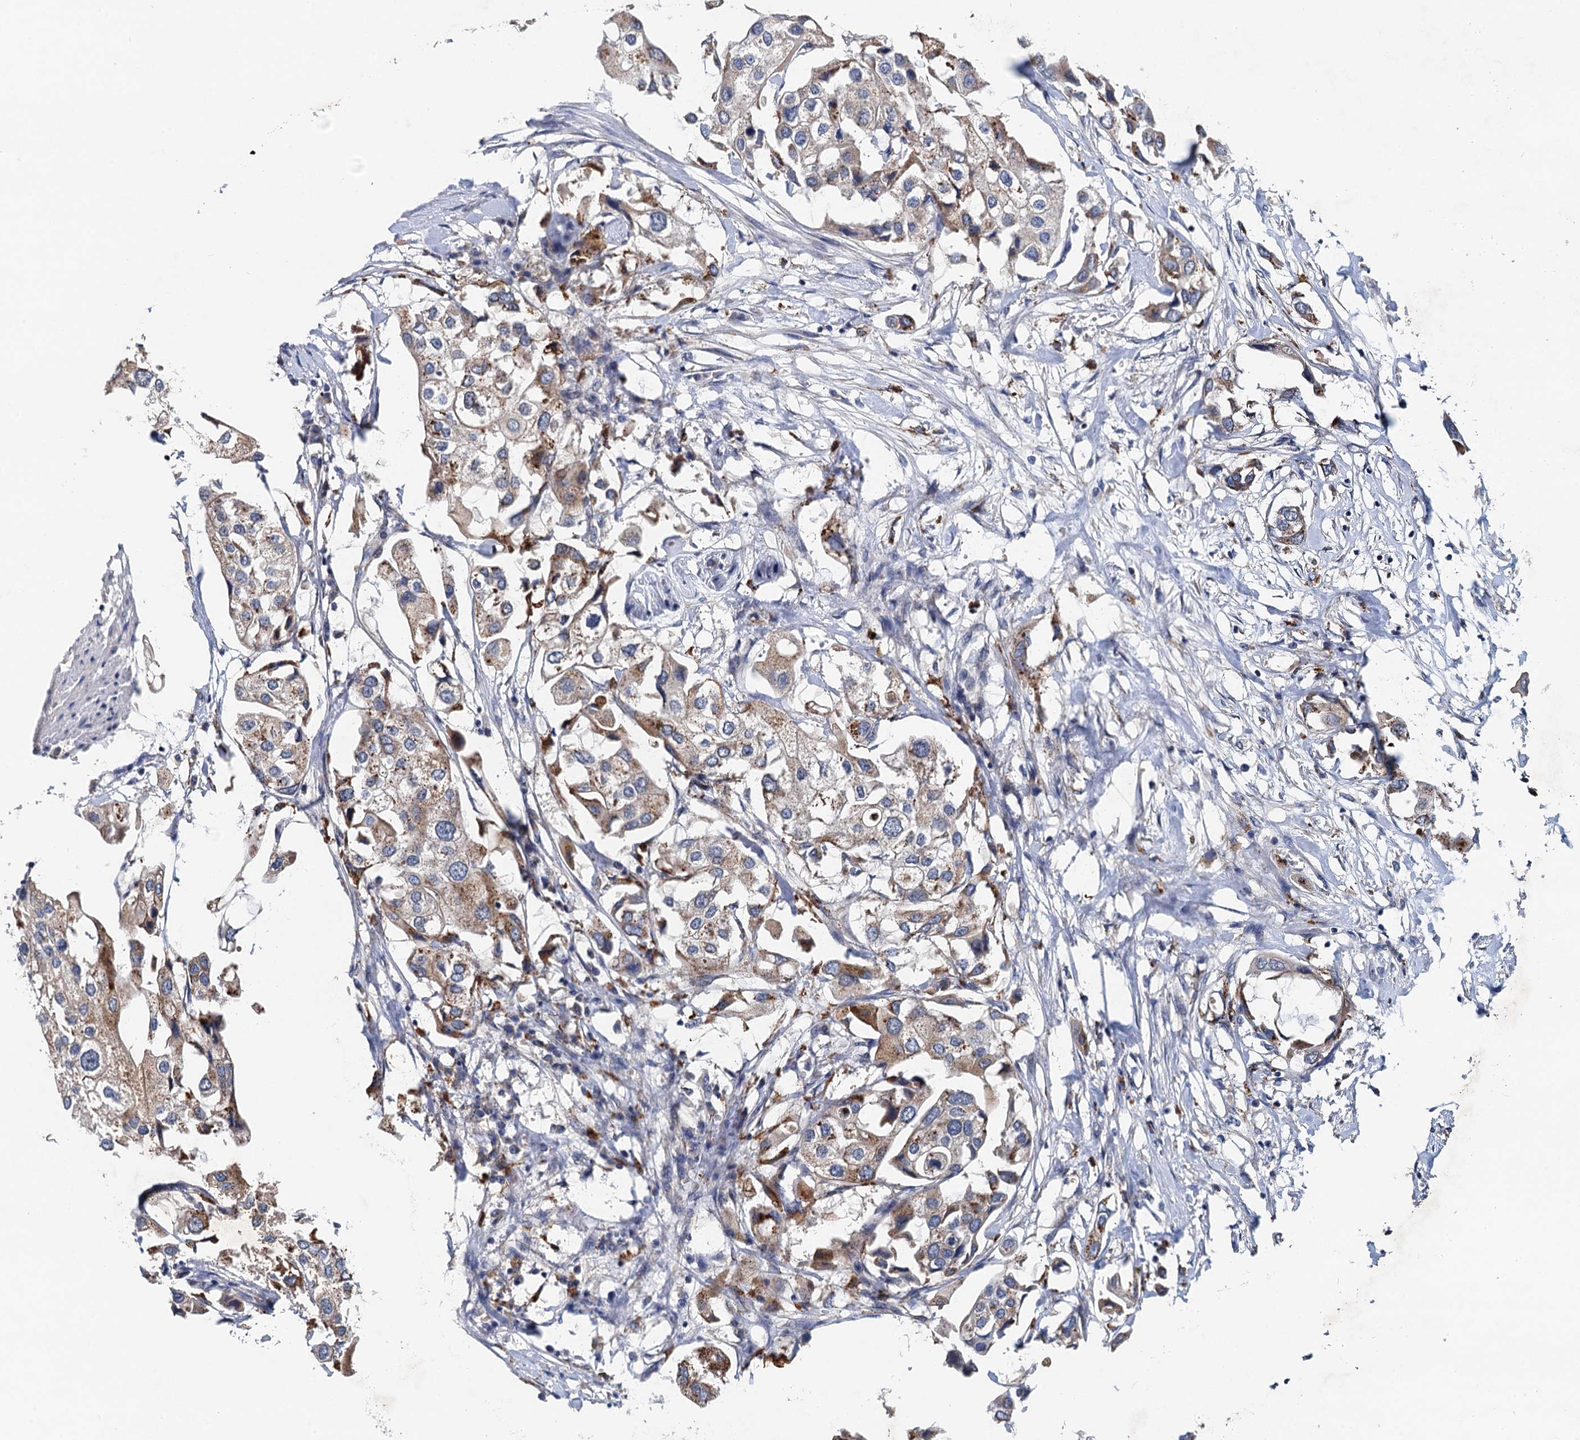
{"staining": {"intensity": "weak", "quantity": "25%-75%", "location": "cytoplasmic/membranous"}, "tissue": "urothelial cancer", "cell_type": "Tumor cells", "image_type": "cancer", "snomed": [{"axis": "morphology", "description": "Urothelial carcinoma, High grade"}, {"axis": "topography", "description": "Urinary bladder"}], "caption": "Immunohistochemical staining of high-grade urothelial carcinoma shows weak cytoplasmic/membranous protein expression in about 25%-75% of tumor cells.", "gene": "NLRP10", "patient": {"sex": "male", "age": 64}}